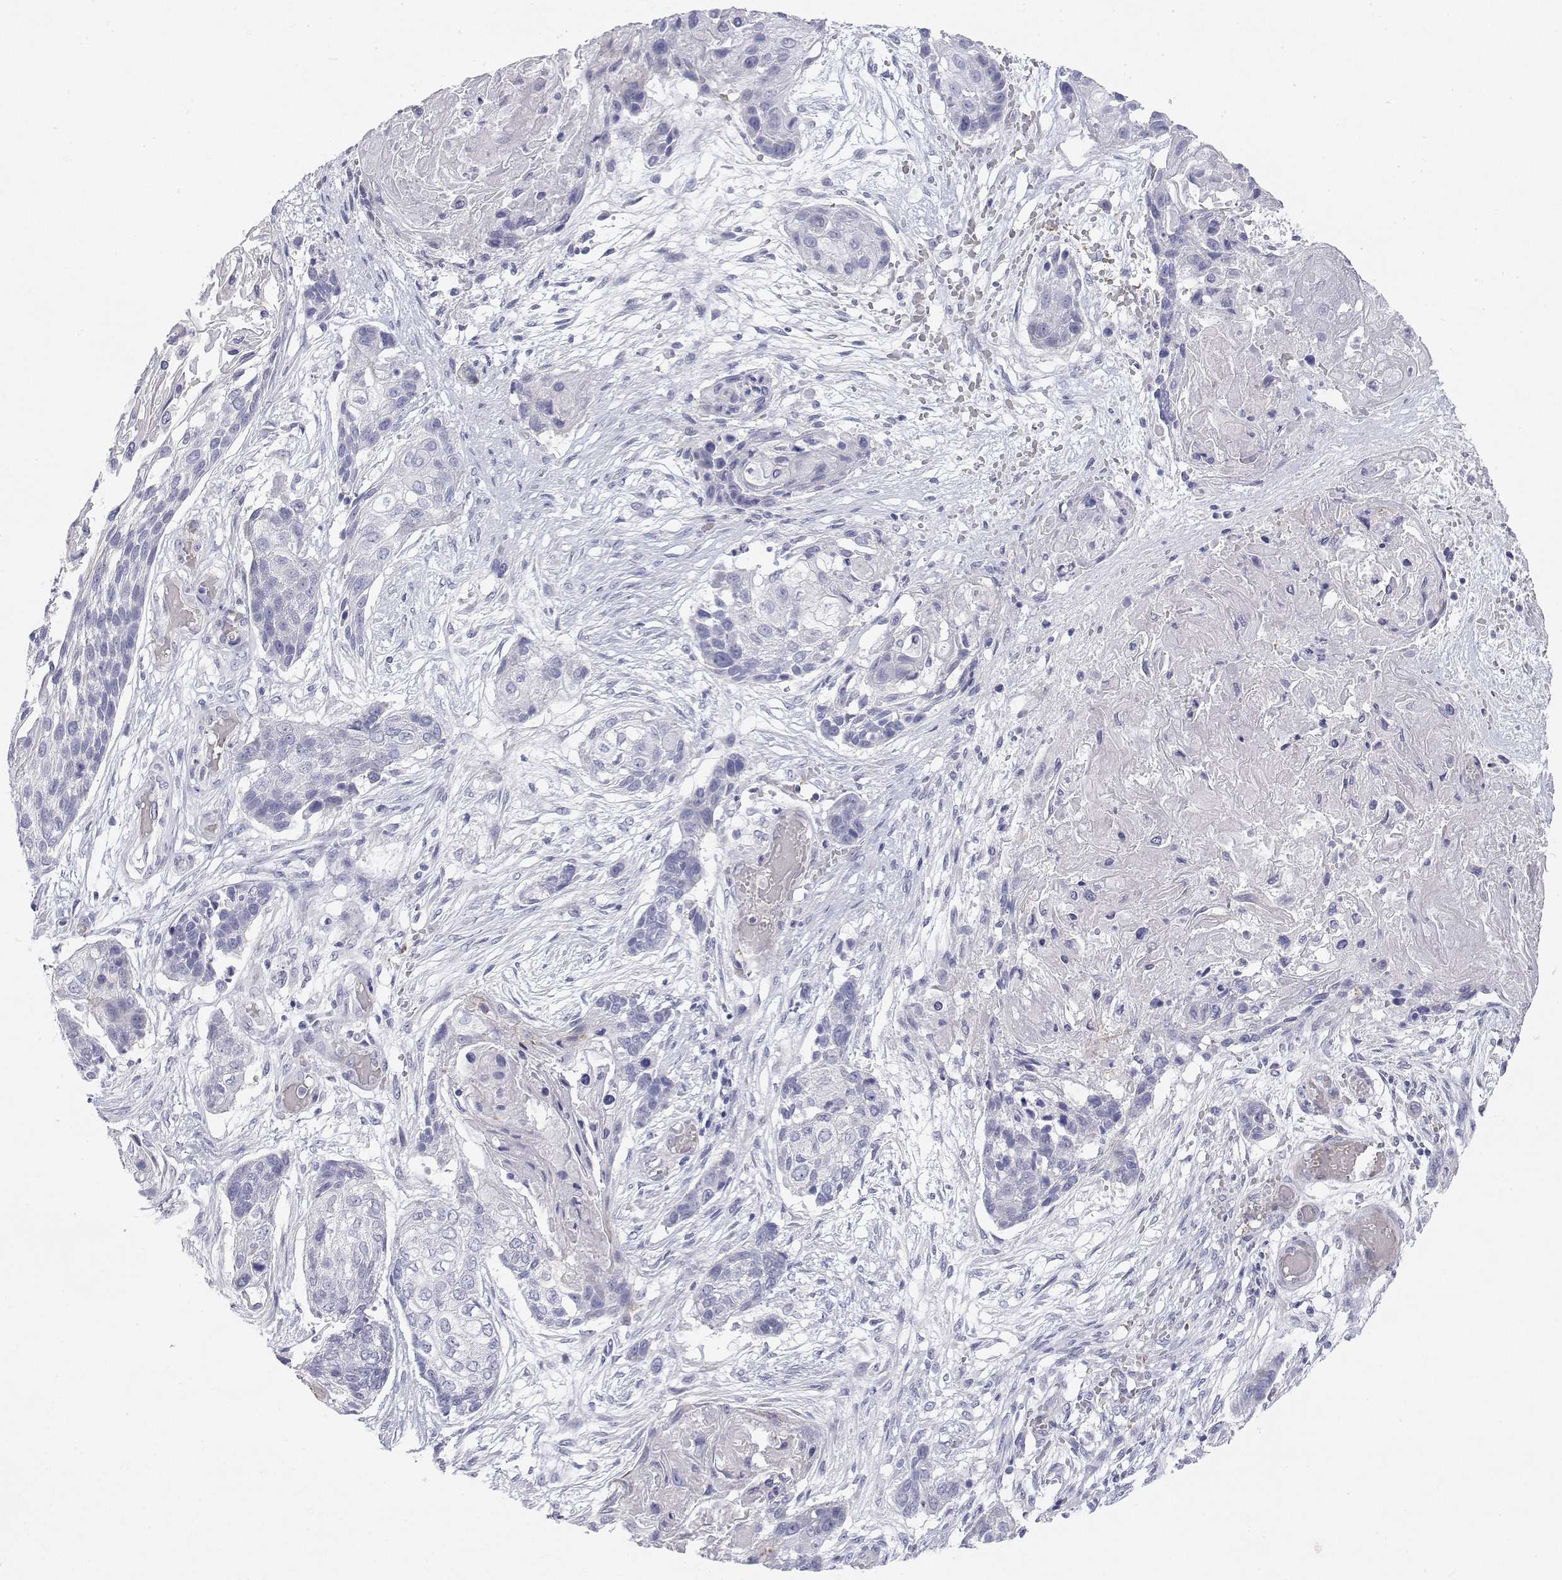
{"staining": {"intensity": "negative", "quantity": "none", "location": "none"}, "tissue": "lung cancer", "cell_type": "Tumor cells", "image_type": "cancer", "snomed": [{"axis": "morphology", "description": "Squamous cell carcinoma, NOS"}, {"axis": "topography", "description": "Lung"}], "caption": "Tumor cells show no significant protein expression in lung cancer (squamous cell carcinoma).", "gene": "MISP", "patient": {"sex": "male", "age": 69}}